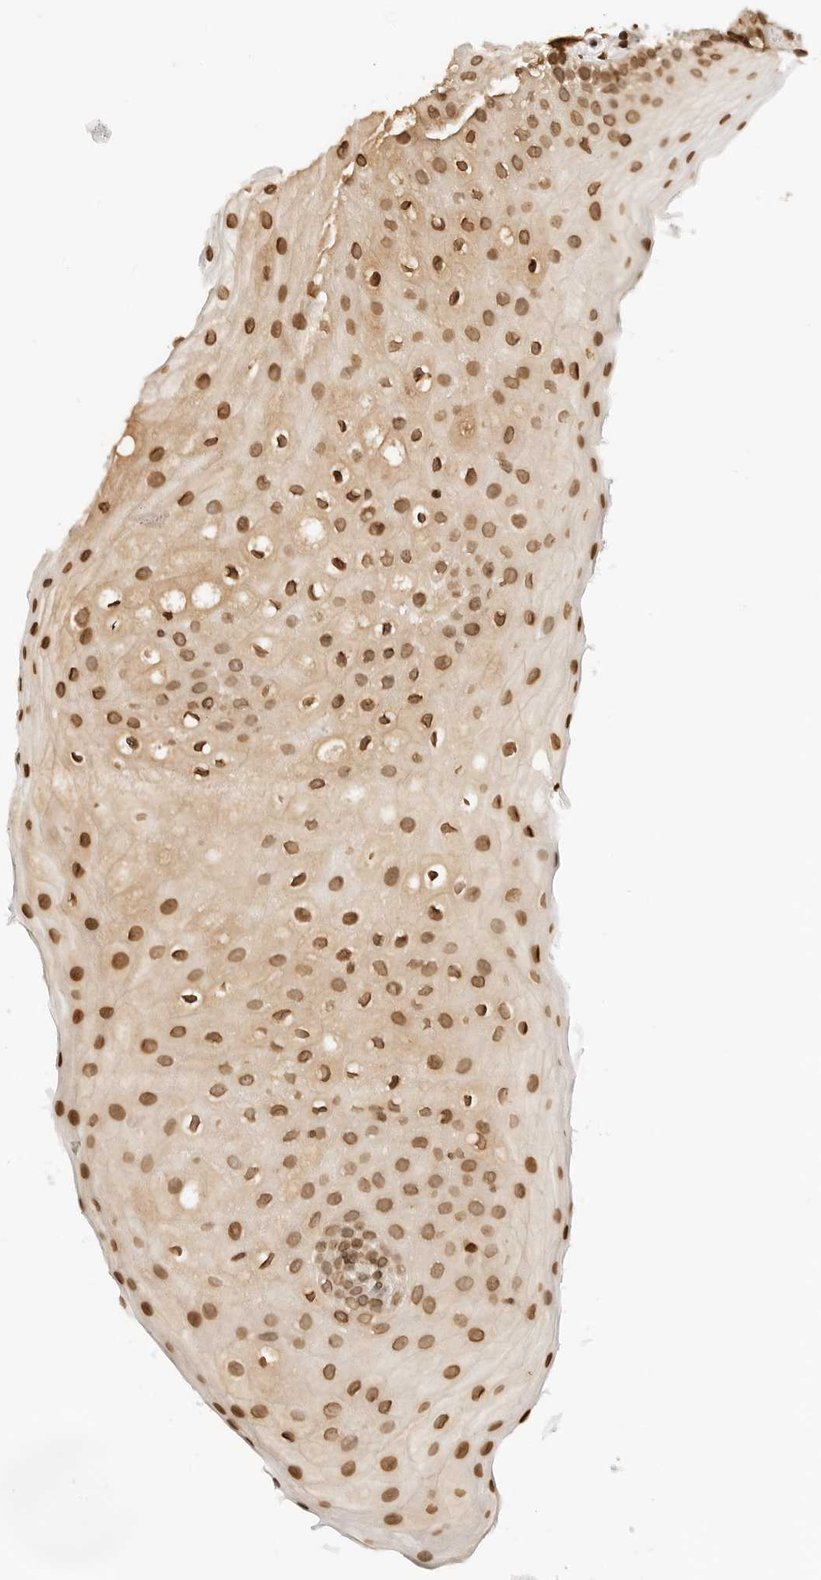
{"staining": {"intensity": "moderate", "quantity": ">75%", "location": "nuclear"}, "tissue": "oral mucosa", "cell_type": "Squamous epithelial cells", "image_type": "normal", "snomed": [{"axis": "morphology", "description": "Normal tissue, NOS"}, {"axis": "topography", "description": "Oral tissue"}], "caption": "A medium amount of moderate nuclear positivity is seen in approximately >75% of squamous epithelial cells in benign oral mucosa.", "gene": "POLH", "patient": {"sex": "male", "age": 62}}